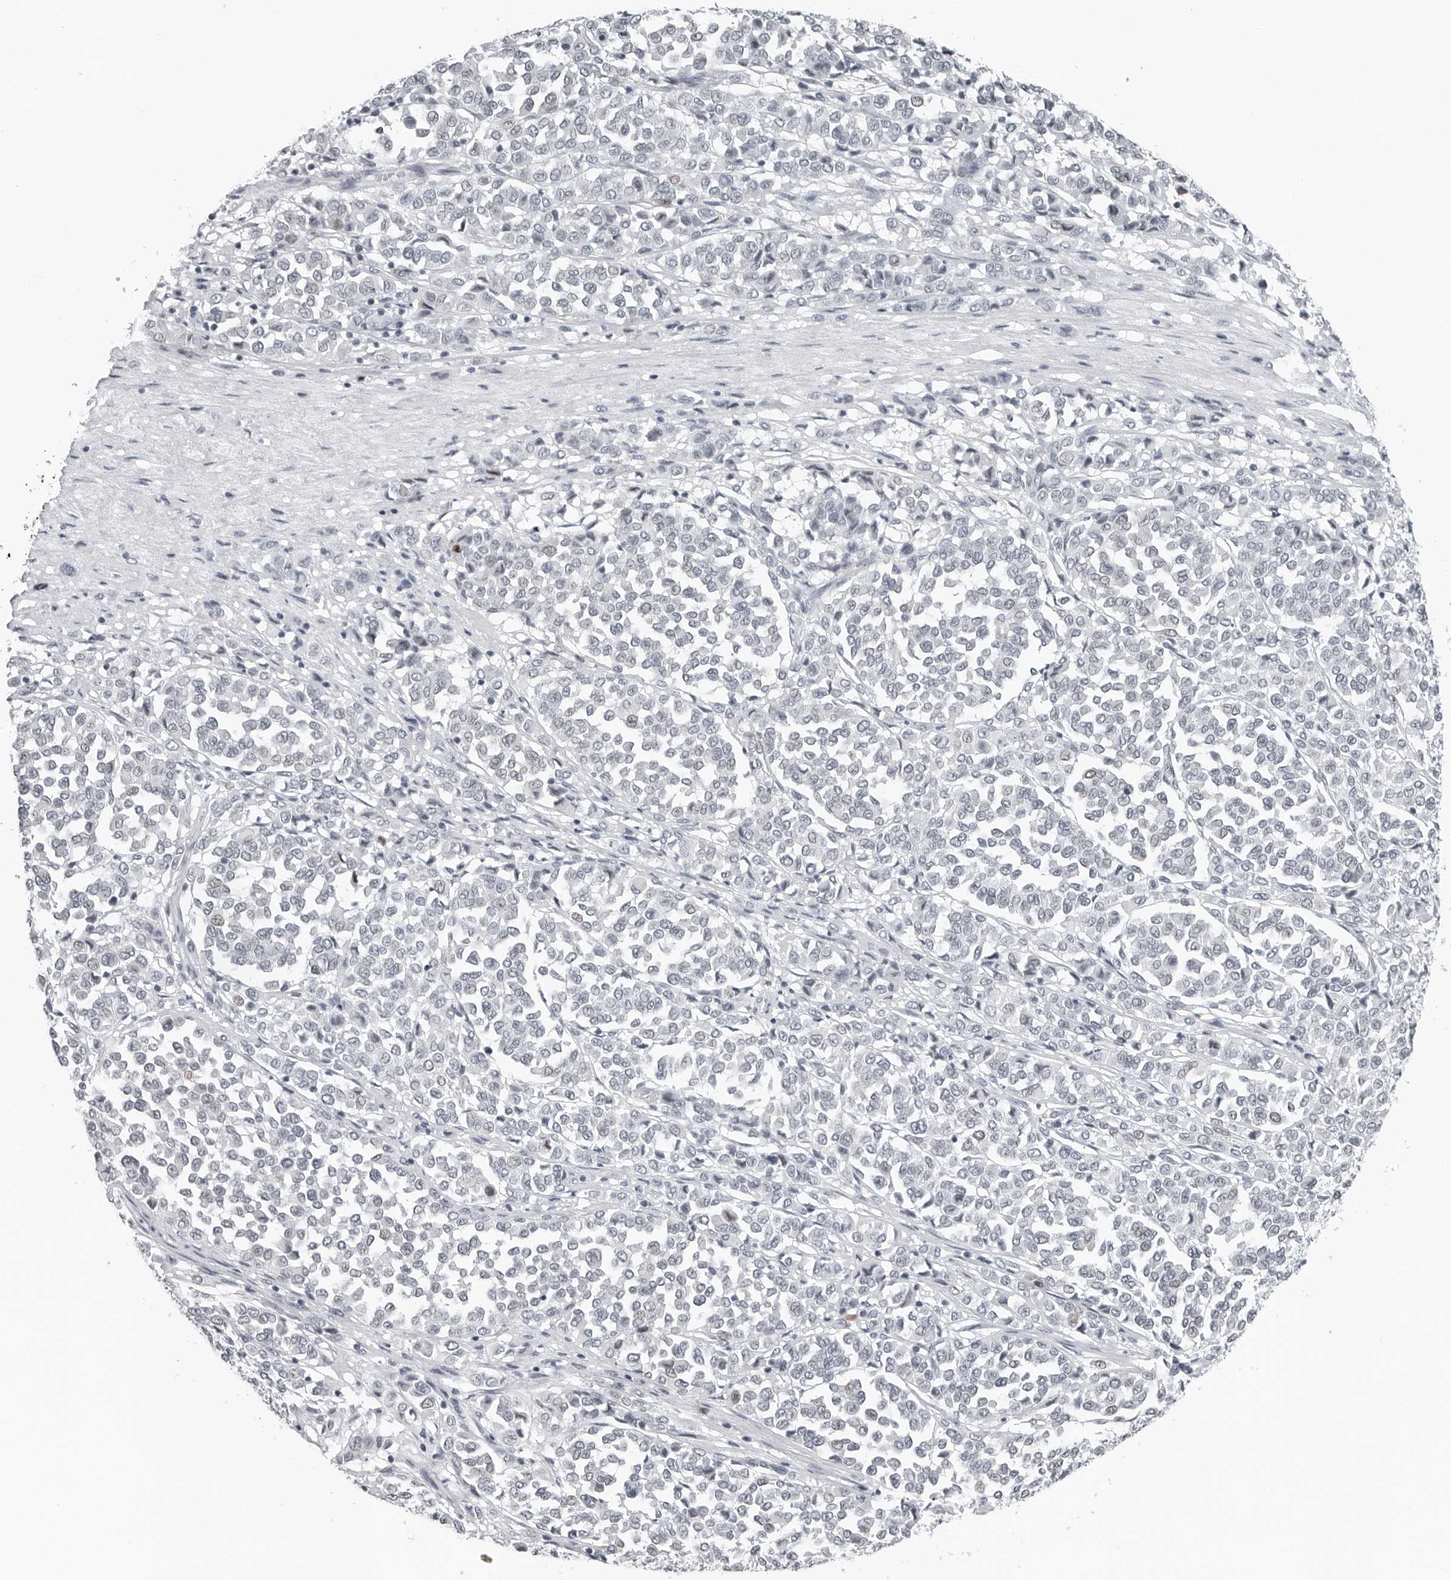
{"staining": {"intensity": "negative", "quantity": "none", "location": "none"}, "tissue": "melanoma", "cell_type": "Tumor cells", "image_type": "cancer", "snomed": [{"axis": "morphology", "description": "Malignant melanoma, Metastatic site"}, {"axis": "topography", "description": "Pancreas"}], "caption": "Tumor cells show no significant expression in melanoma.", "gene": "PPP1R42", "patient": {"sex": "female", "age": 30}}